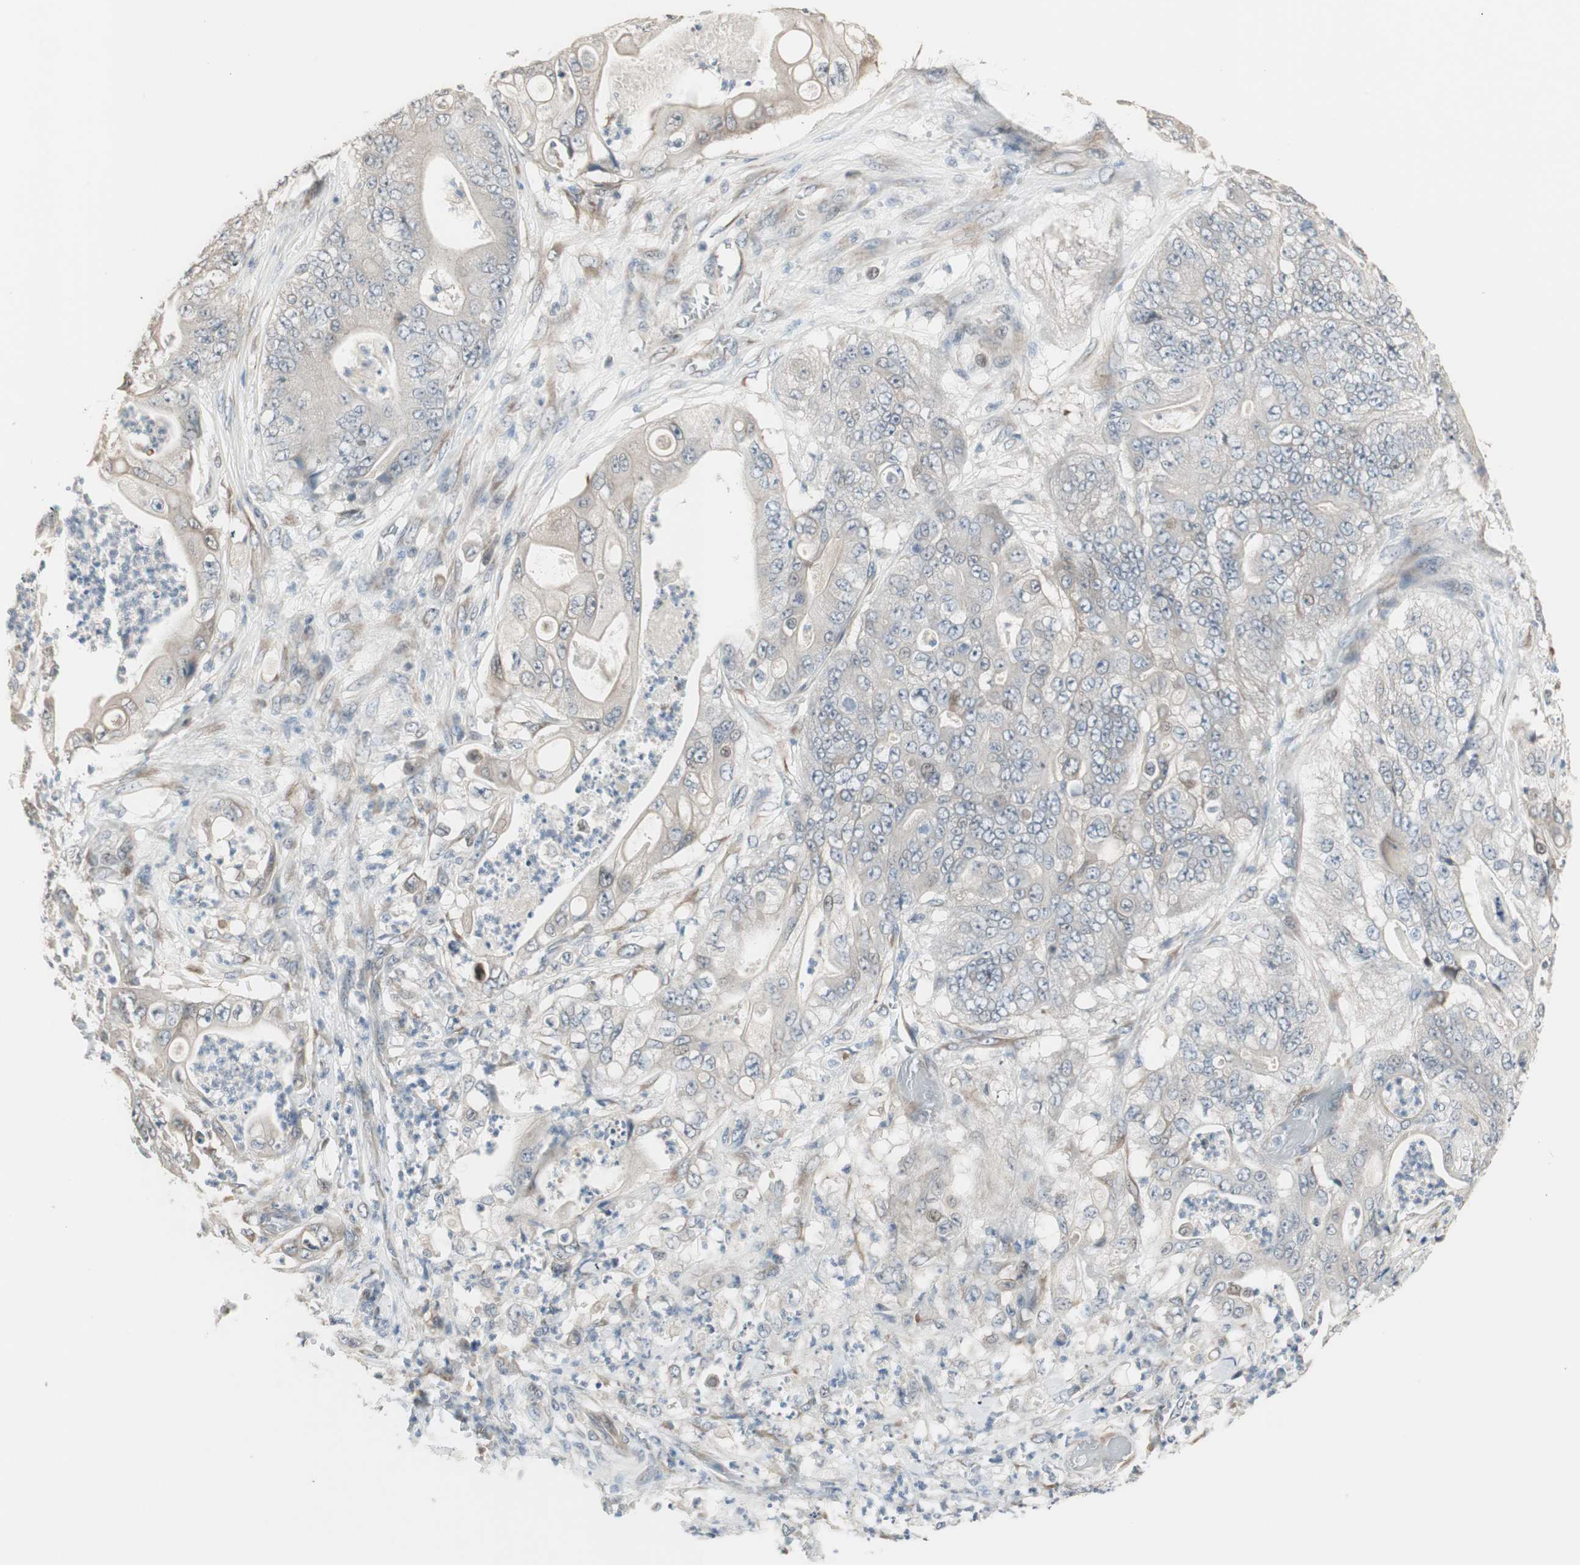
{"staining": {"intensity": "moderate", "quantity": ">75%", "location": "cytoplasmic/membranous"}, "tissue": "stomach cancer", "cell_type": "Tumor cells", "image_type": "cancer", "snomed": [{"axis": "morphology", "description": "Adenocarcinoma, NOS"}, {"axis": "topography", "description": "Stomach"}], "caption": "High-power microscopy captured an immunohistochemistry image of adenocarcinoma (stomach), revealing moderate cytoplasmic/membranous positivity in about >75% of tumor cells.", "gene": "PDZK1", "patient": {"sex": "female", "age": 73}}